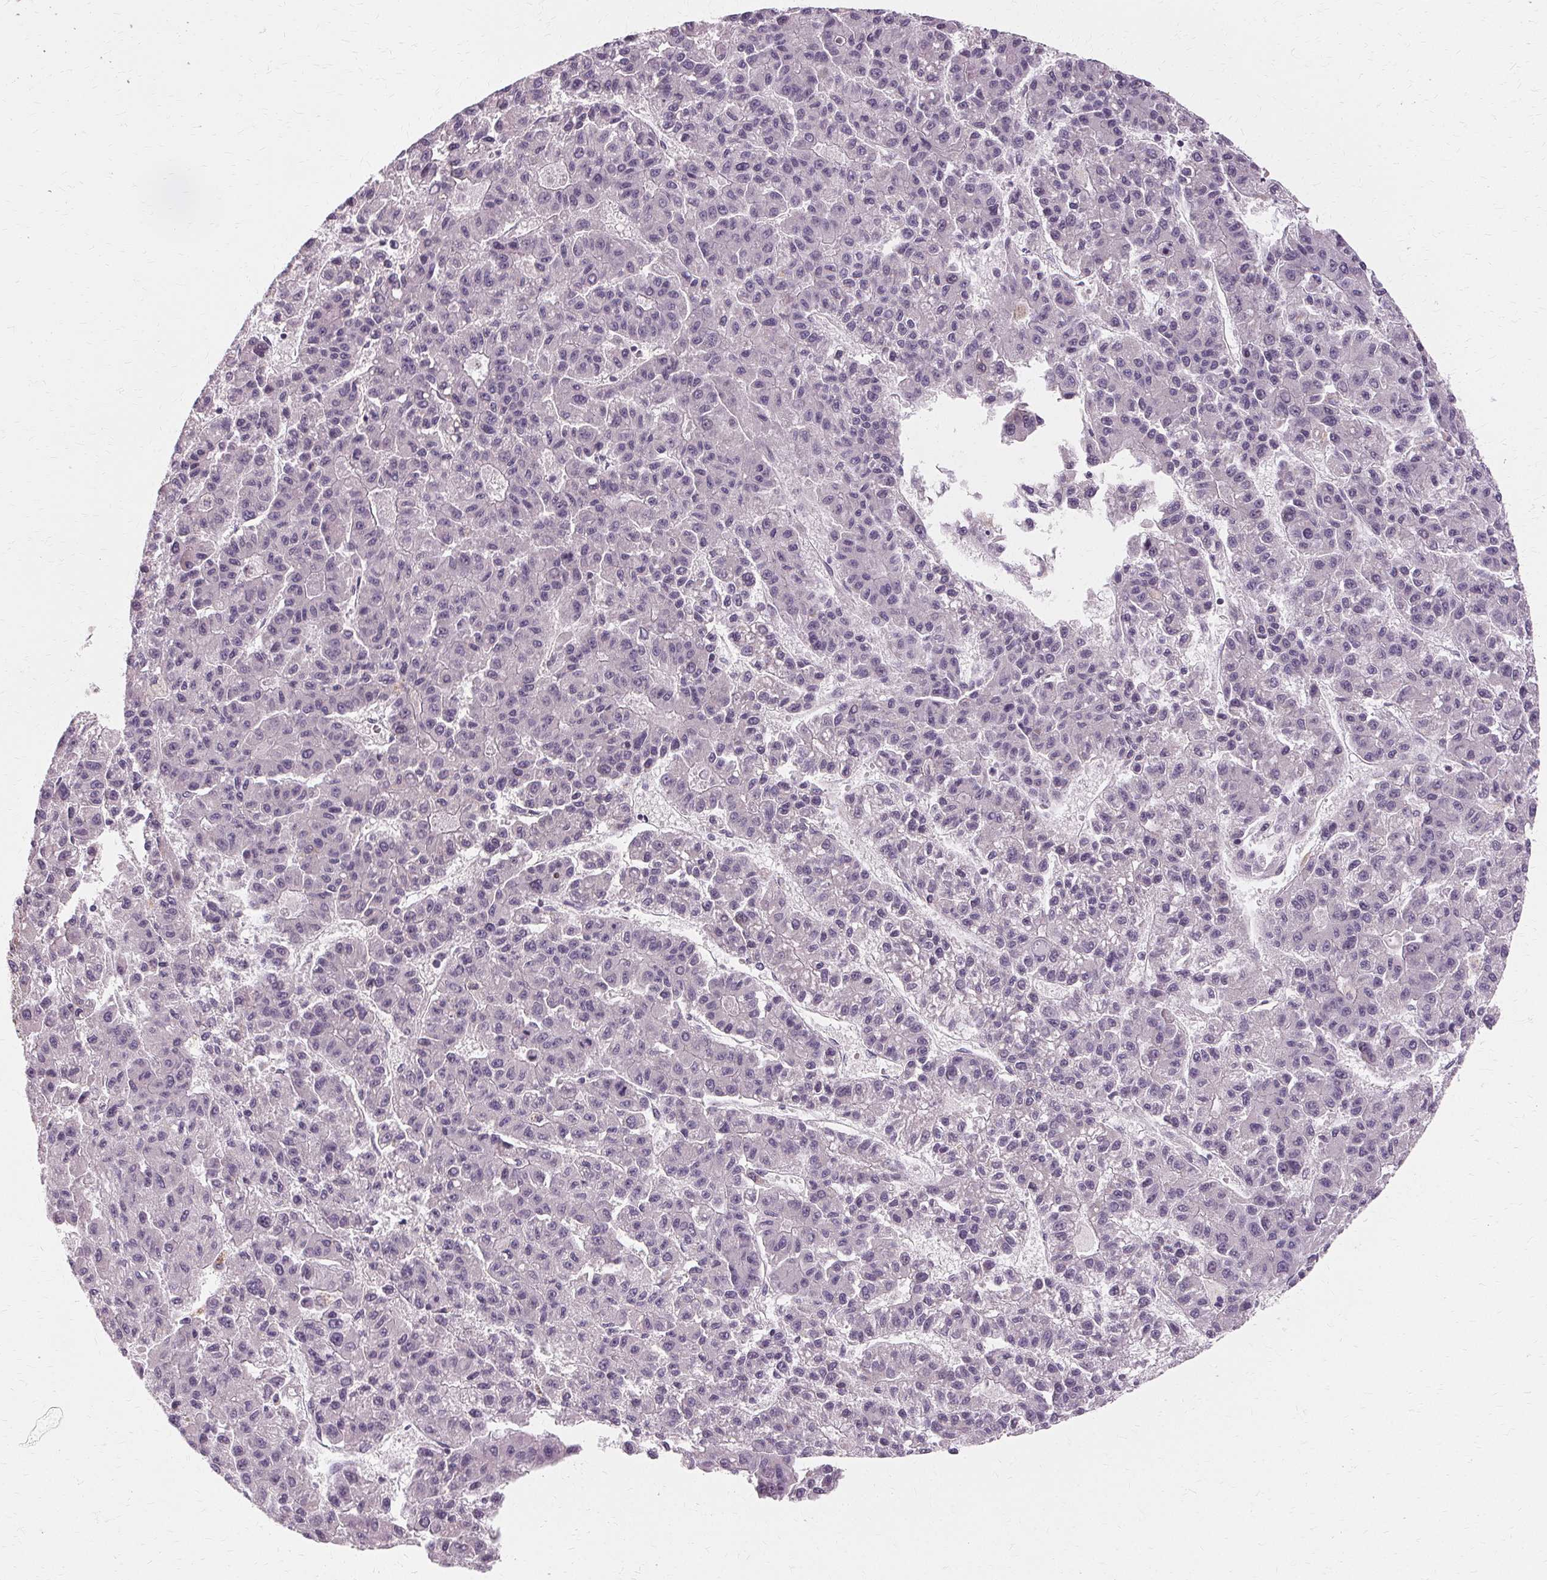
{"staining": {"intensity": "negative", "quantity": "none", "location": "none"}, "tissue": "liver cancer", "cell_type": "Tumor cells", "image_type": "cancer", "snomed": [{"axis": "morphology", "description": "Carcinoma, Hepatocellular, NOS"}, {"axis": "topography", "description": "Liver"}], "caption": "The IHC photomicrograph has no significant positivity in tumor cells of hepatocellular carcinoma (liver) tissue.", "gene": "USP8", "patient": {"sex": "male", "age": 70}}